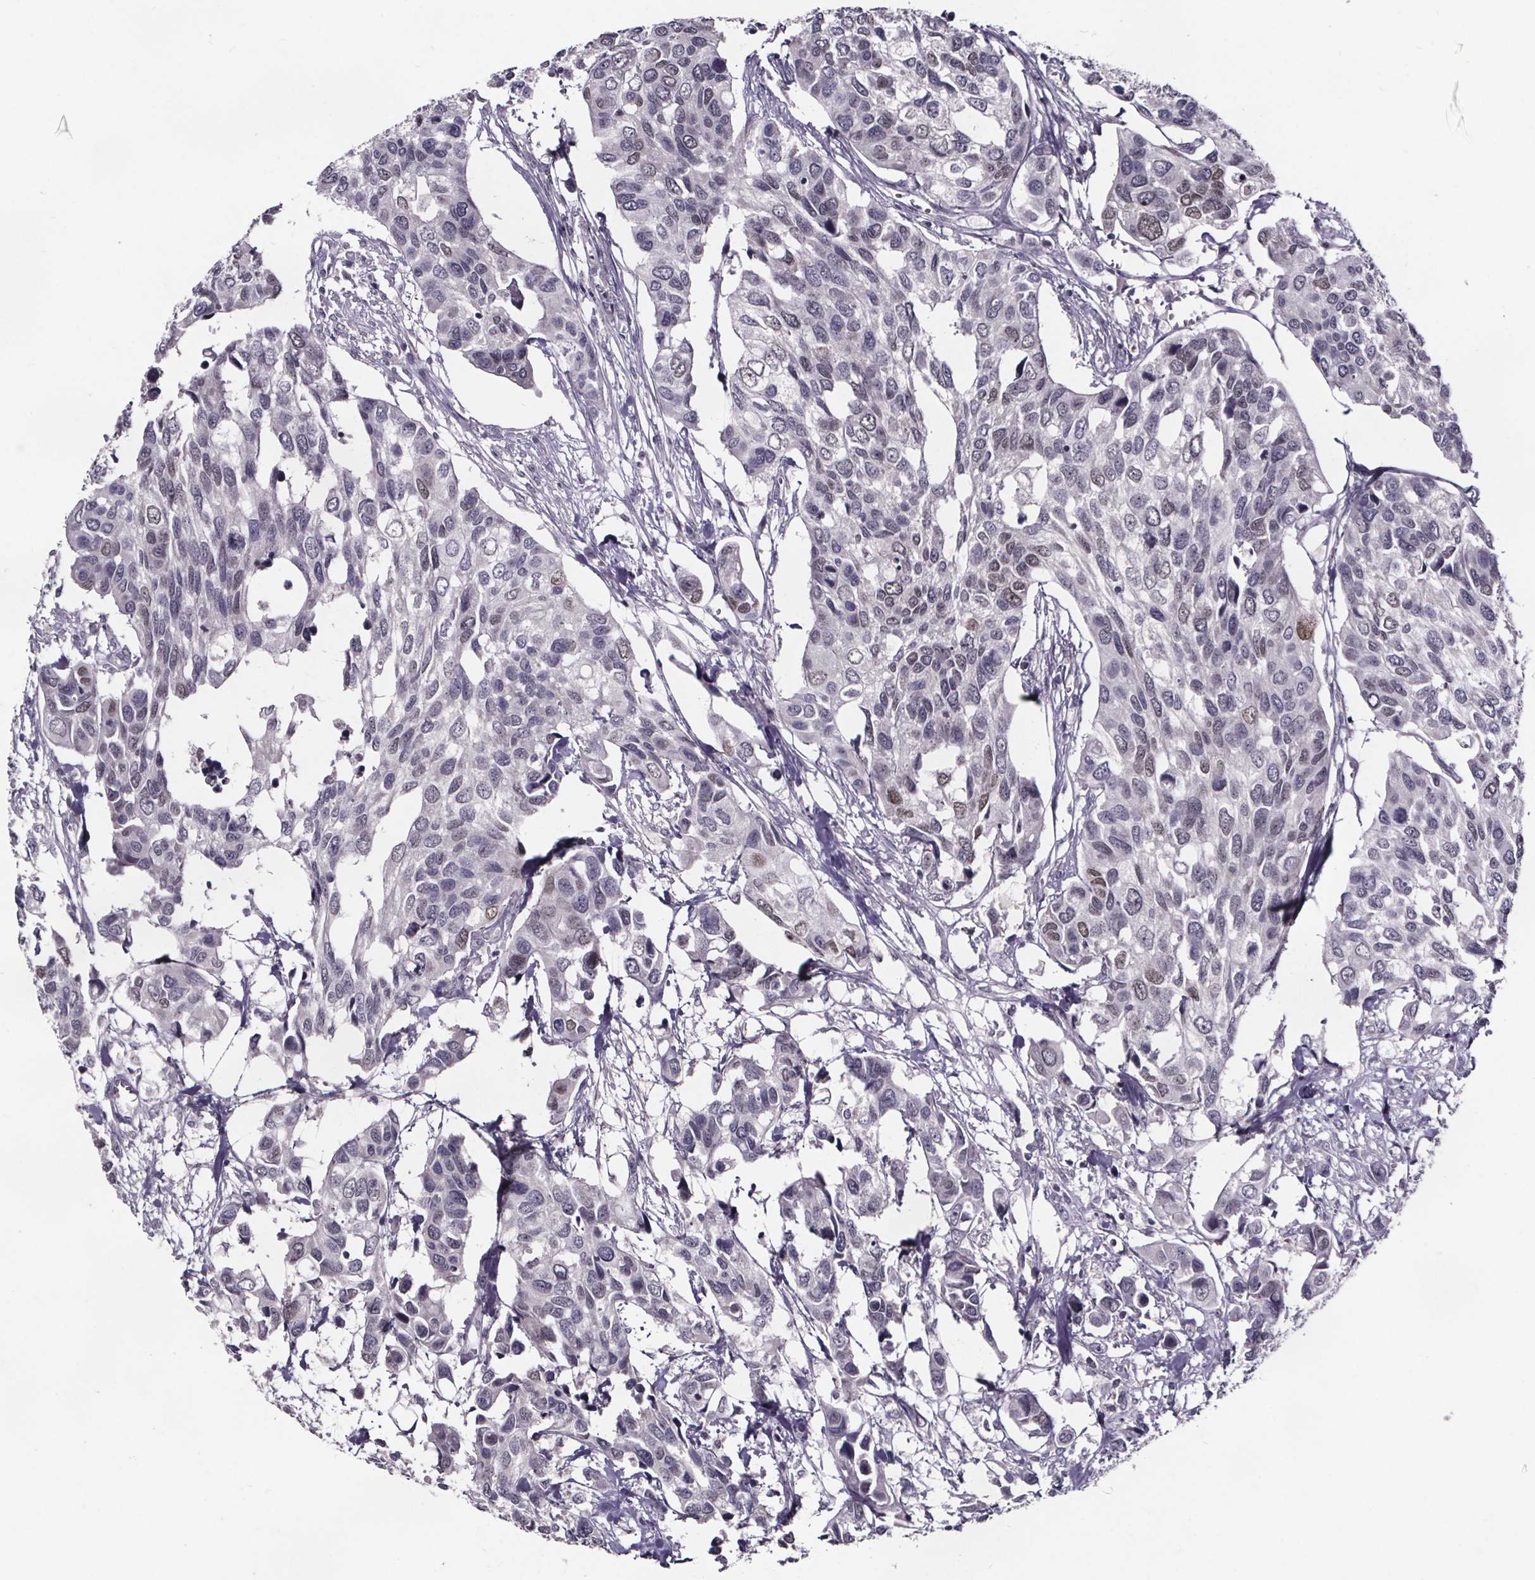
{"staining": {"intensity": "negative", "quantity": "none", "location": "none"}, "tissue": "urothelial cancer", "cell_type": "Tumor cells", "image_type": "cancer", "snomed": [{"axis": "morphology", "description": "Urothelial carcinoma, High grade"}, {"axis": "topography", "description": "Urinary bladder"}], "caption": "There is no significant staining in tumor cells of high-grade urothelial carcinoma.", "gene": "AR", "patient": {"sex": "male", "age": 60}}